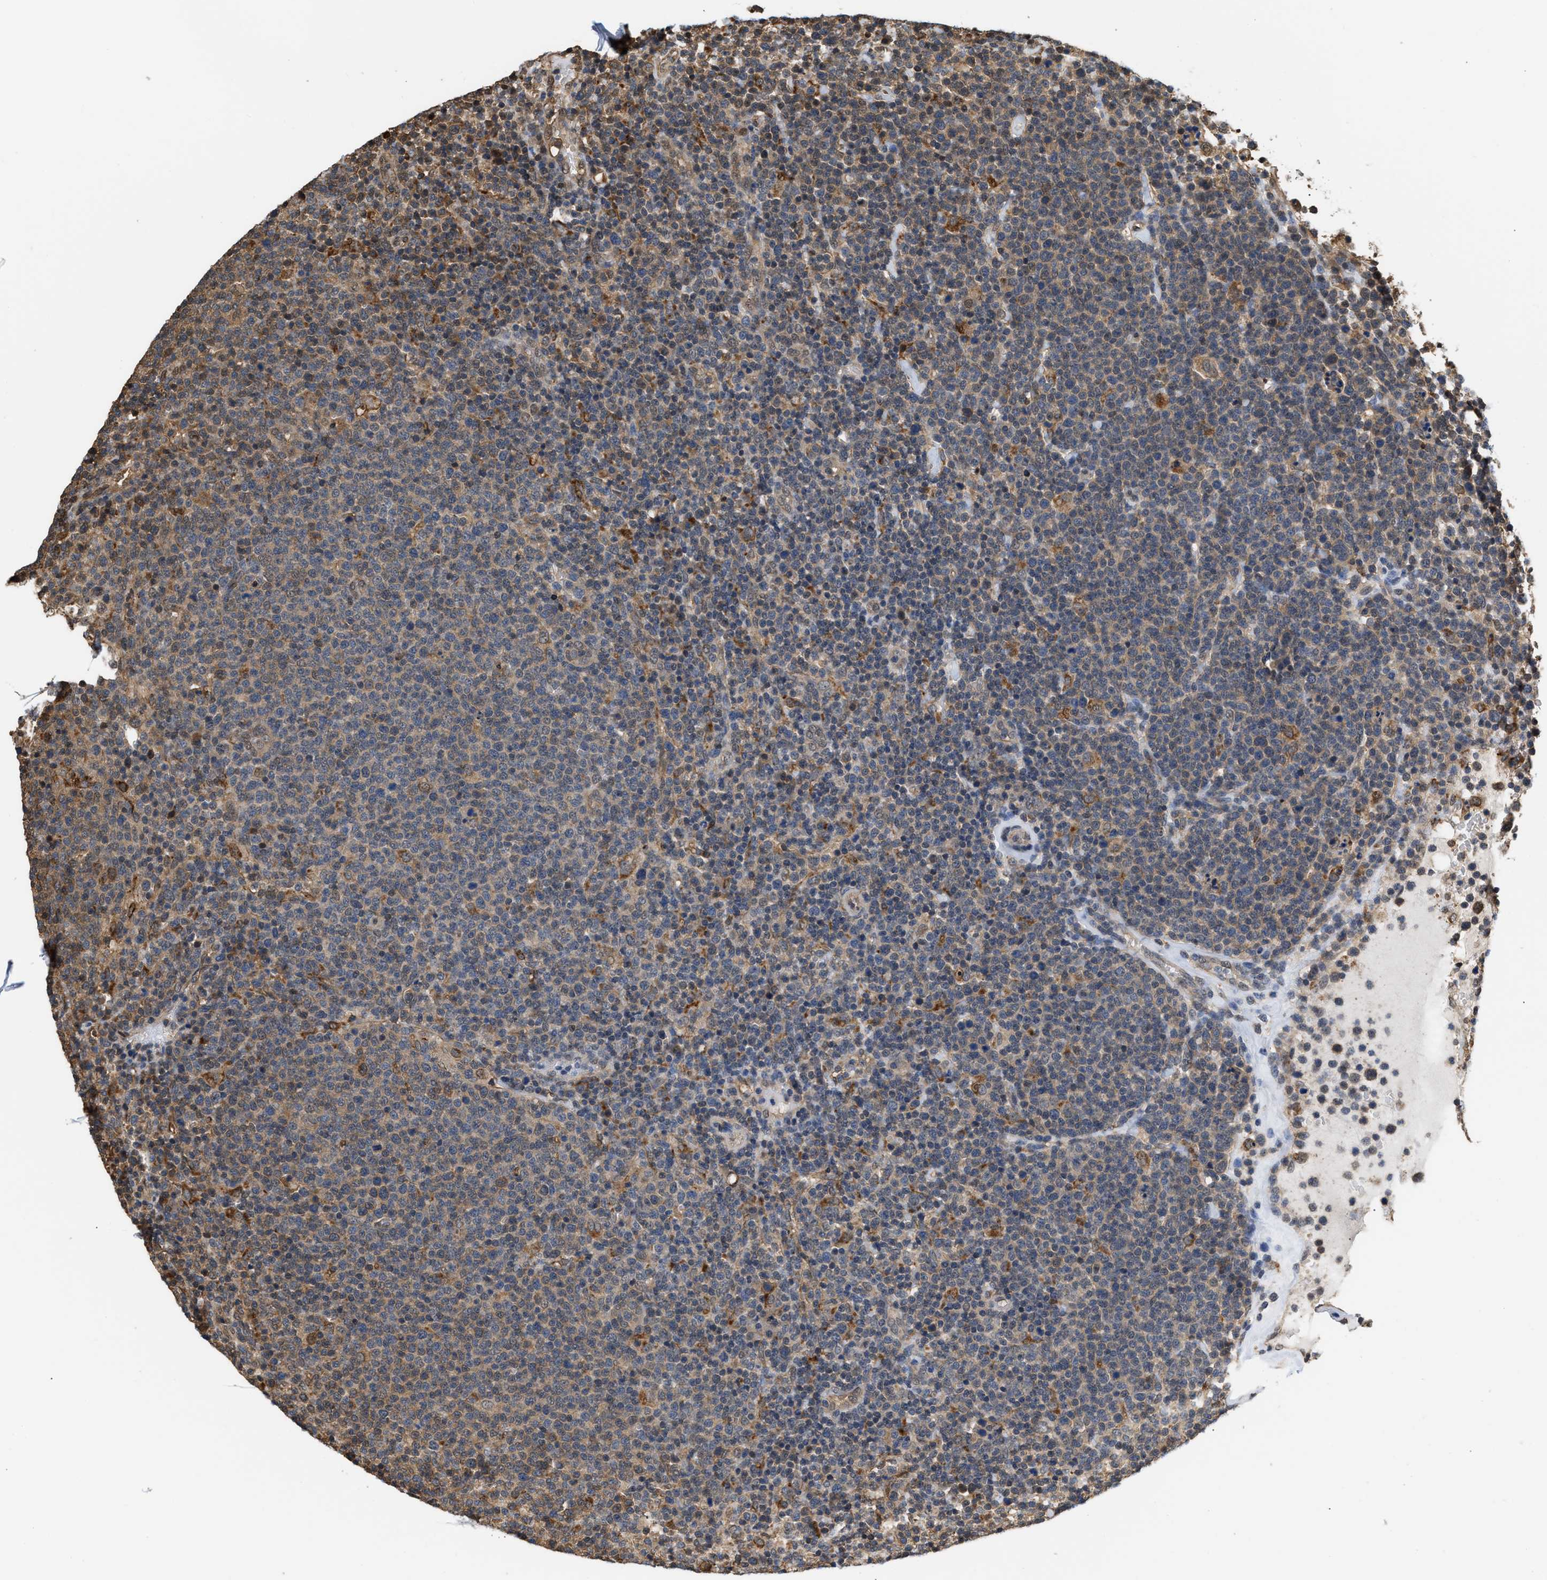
{"staining": {"intensity": "negative", "quantity": "none", "location": "none"}, "tissue": "lymphoma", "cell_type": "Tumor cells", "image_type": "cancer", "snomed": [{"axis": "morphology", "description": "Malignant lymphoma, non-Hodgkin's type, High grade"}, {"axis": "topography", "description": "Lymph node"}], "caption": "Immunohistochemical staining of lymphoma reveals no significant staining in tumor cells.", "gene": "SCAI", "patient": {"sex": "male", "age": 61}}